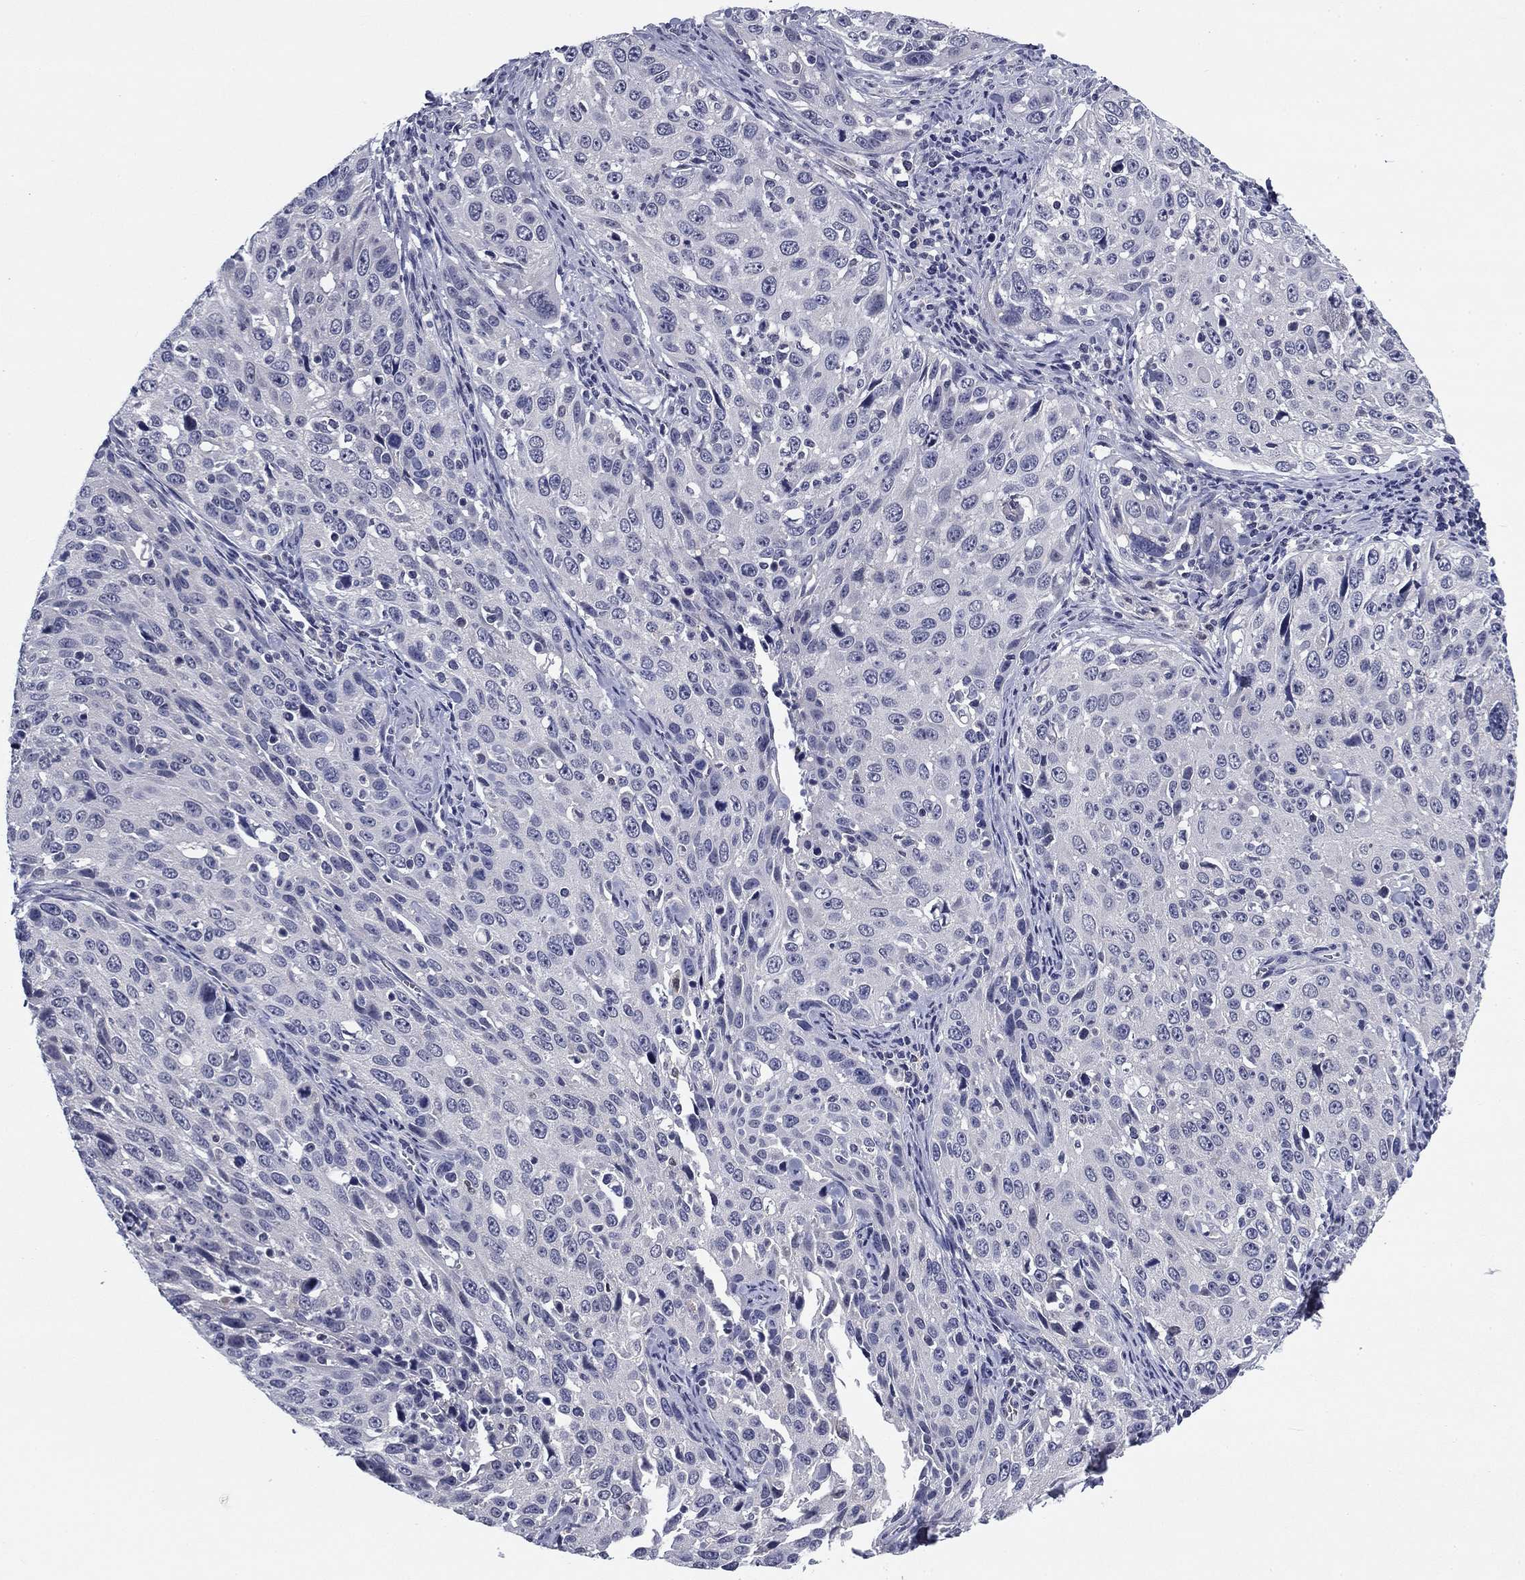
{"staining": {"intensity": "negative", "quantity": "none", "location": "none"}, "tissue": "cervical cancer", "cell_type": "Tumor cells", "image_type": "cancer", "snomed": [{"axis": "morphology", "description": "Squamous cell carcinoma, NOS"}, {"axis": "topography", "description": "Cervix"}], "caption": "IHC image of cervical cancer stained for a protein (brown), which shows no staining in tumor cells.", "gene": "REXO5", "patient": {"sex": "female", "age": 26}}